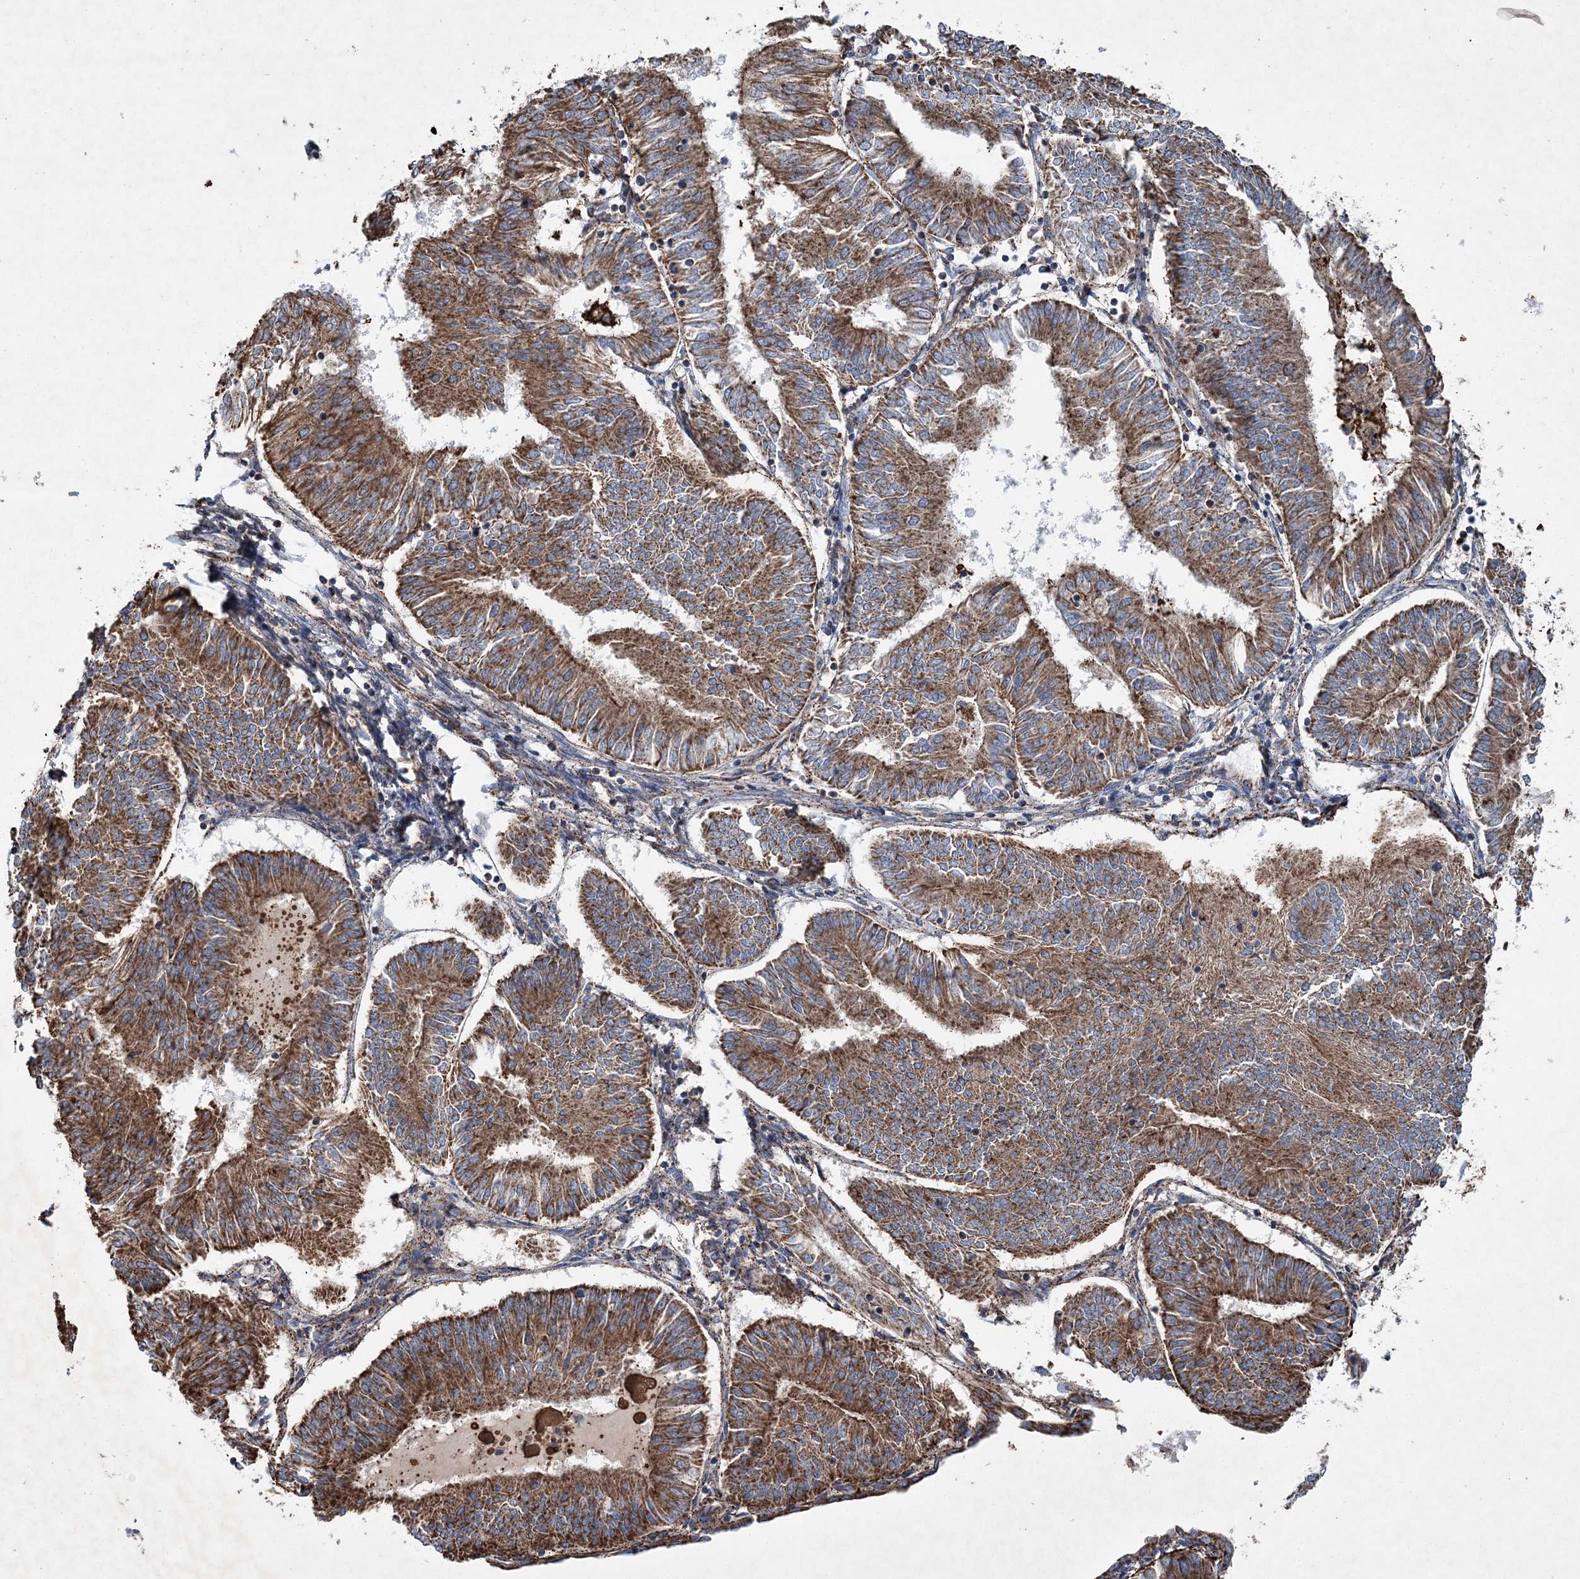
{"staining": {"intensity": "strong", "quantity": ">75%", "location": "cytoplasmic/membranous"}, "tissue": "endometrial cancer", "cell_type": "Tumor cells", "image_type": "cancer", "snomed": [{"axis": "morphology", "description": "Adenocarcinoma, NOS"}, {"axis": "topography", "description": "Endometrium"}], "caption": "Endometrial cancer (adenocarcinoma) was stained to show a protein in brown. There is high levels of strong cytoplasmic/membranous positivity in about >75% of tumor cells.", "gene": "SPAG16", "patient": {"sex": "female", "age": 58}}